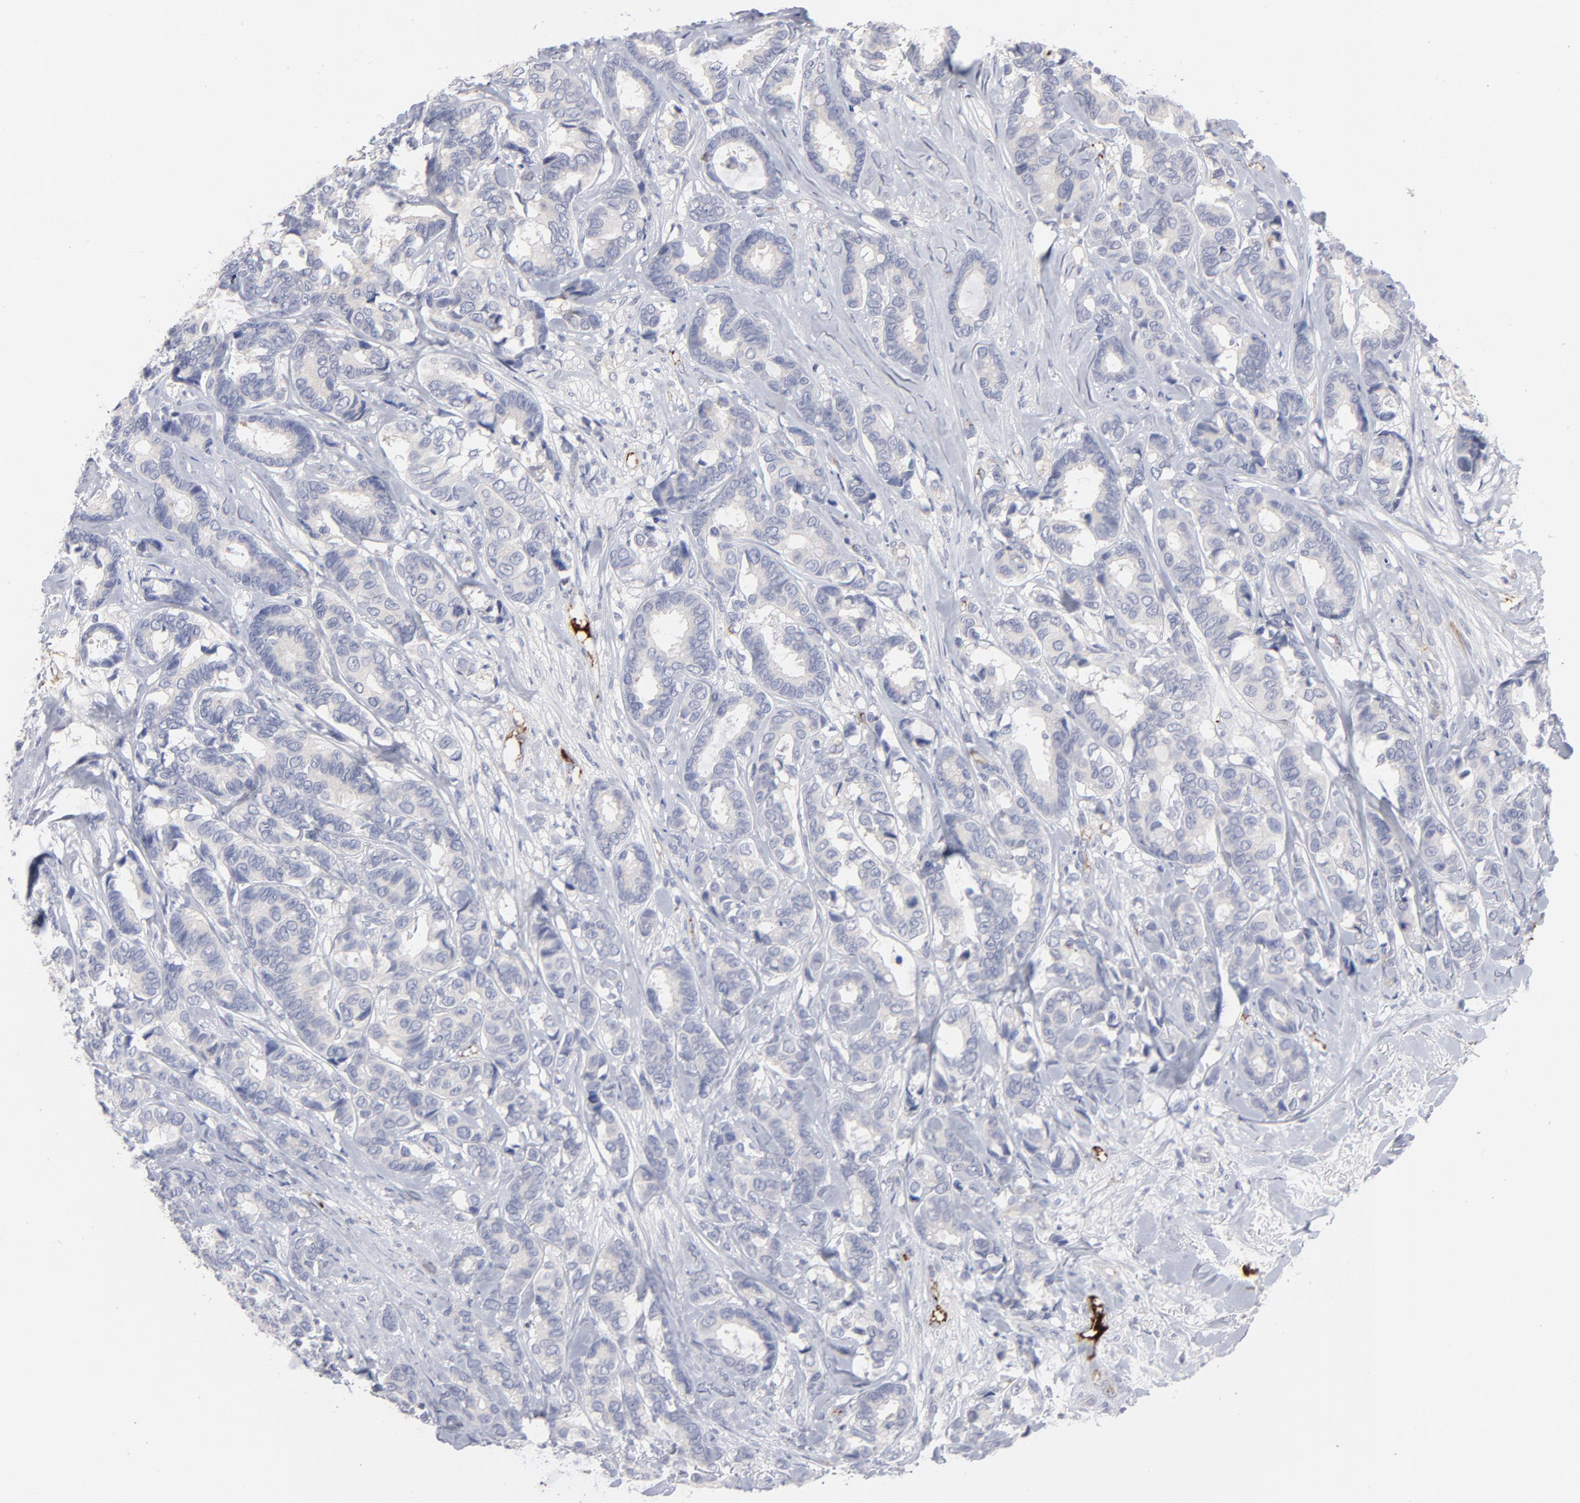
{"staining": {"intensity": "negative", "quantity": "none", "location": "none"}, "tissue": "breast cancer", "cell_type": "Tumor cells", "image_type": "cancer", "snomed": [{"axis": "morphology", "description": "Duct carcinoma"}, {"axis": "topography", "description": "Breast"}], "caption": "There is no significant positivity in tumor cells of invasive ductal carcinoma (breast).", "gene": "CCR3", "patient": {"sex": "female", "age": 87}}